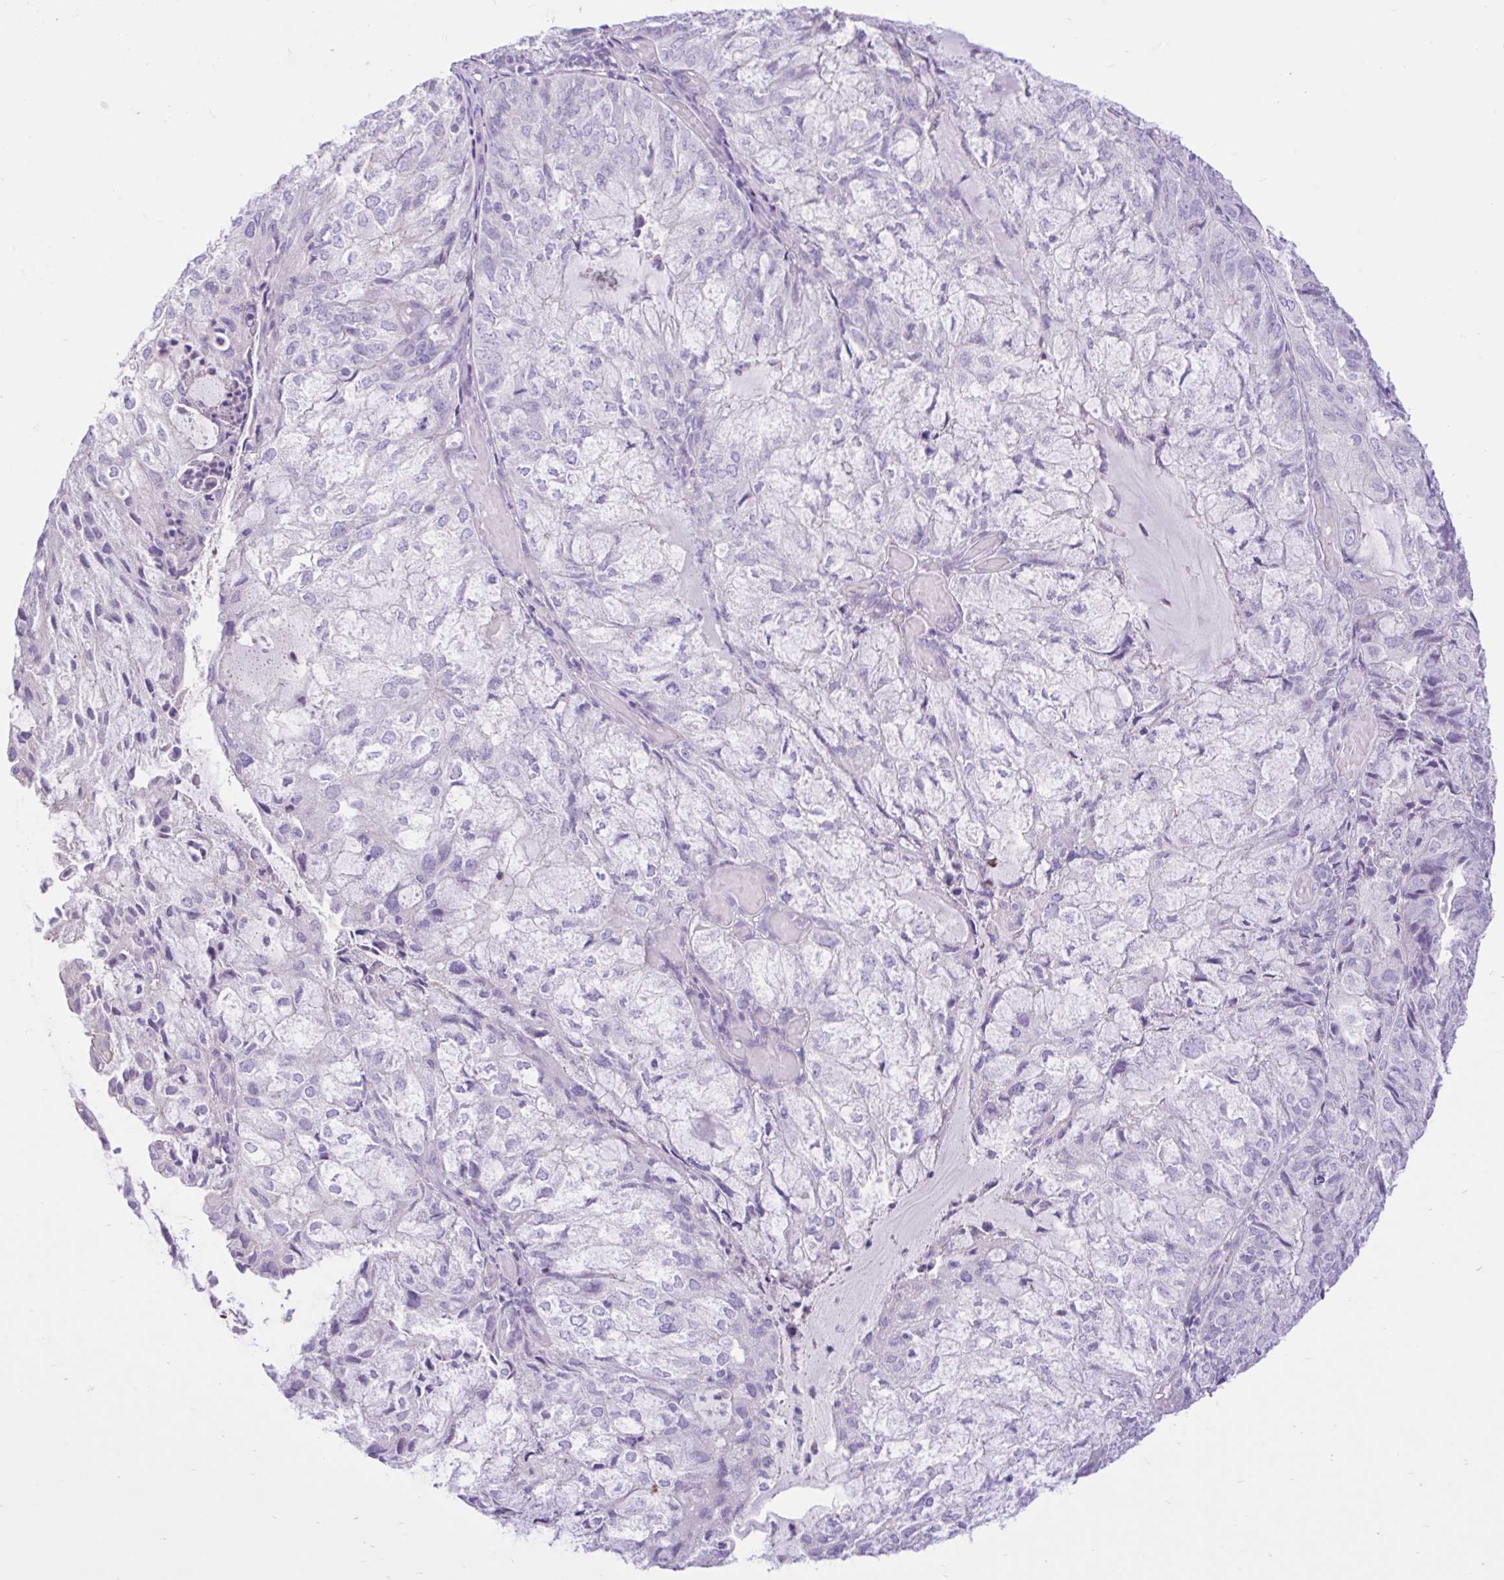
{"staining": {"intensity": "negative", "quantity": "none", "location": "none"}, "tissue": "endometrial cancer", "cell_type": "Tumor cells", "image_type": "cancer", "snomed": [{"axis": "morphology", "description": "Adenocarcinoma, NOS"}, {"axis": "topography", "description": "Endometrium"}], "caption": "There is no significant expression in tumor cells of endometrial cancer. (IHC, brightfield microscopy, high magnification).", "gene": "ZNF101", "patient": {"sex": "female", "age": 81}}